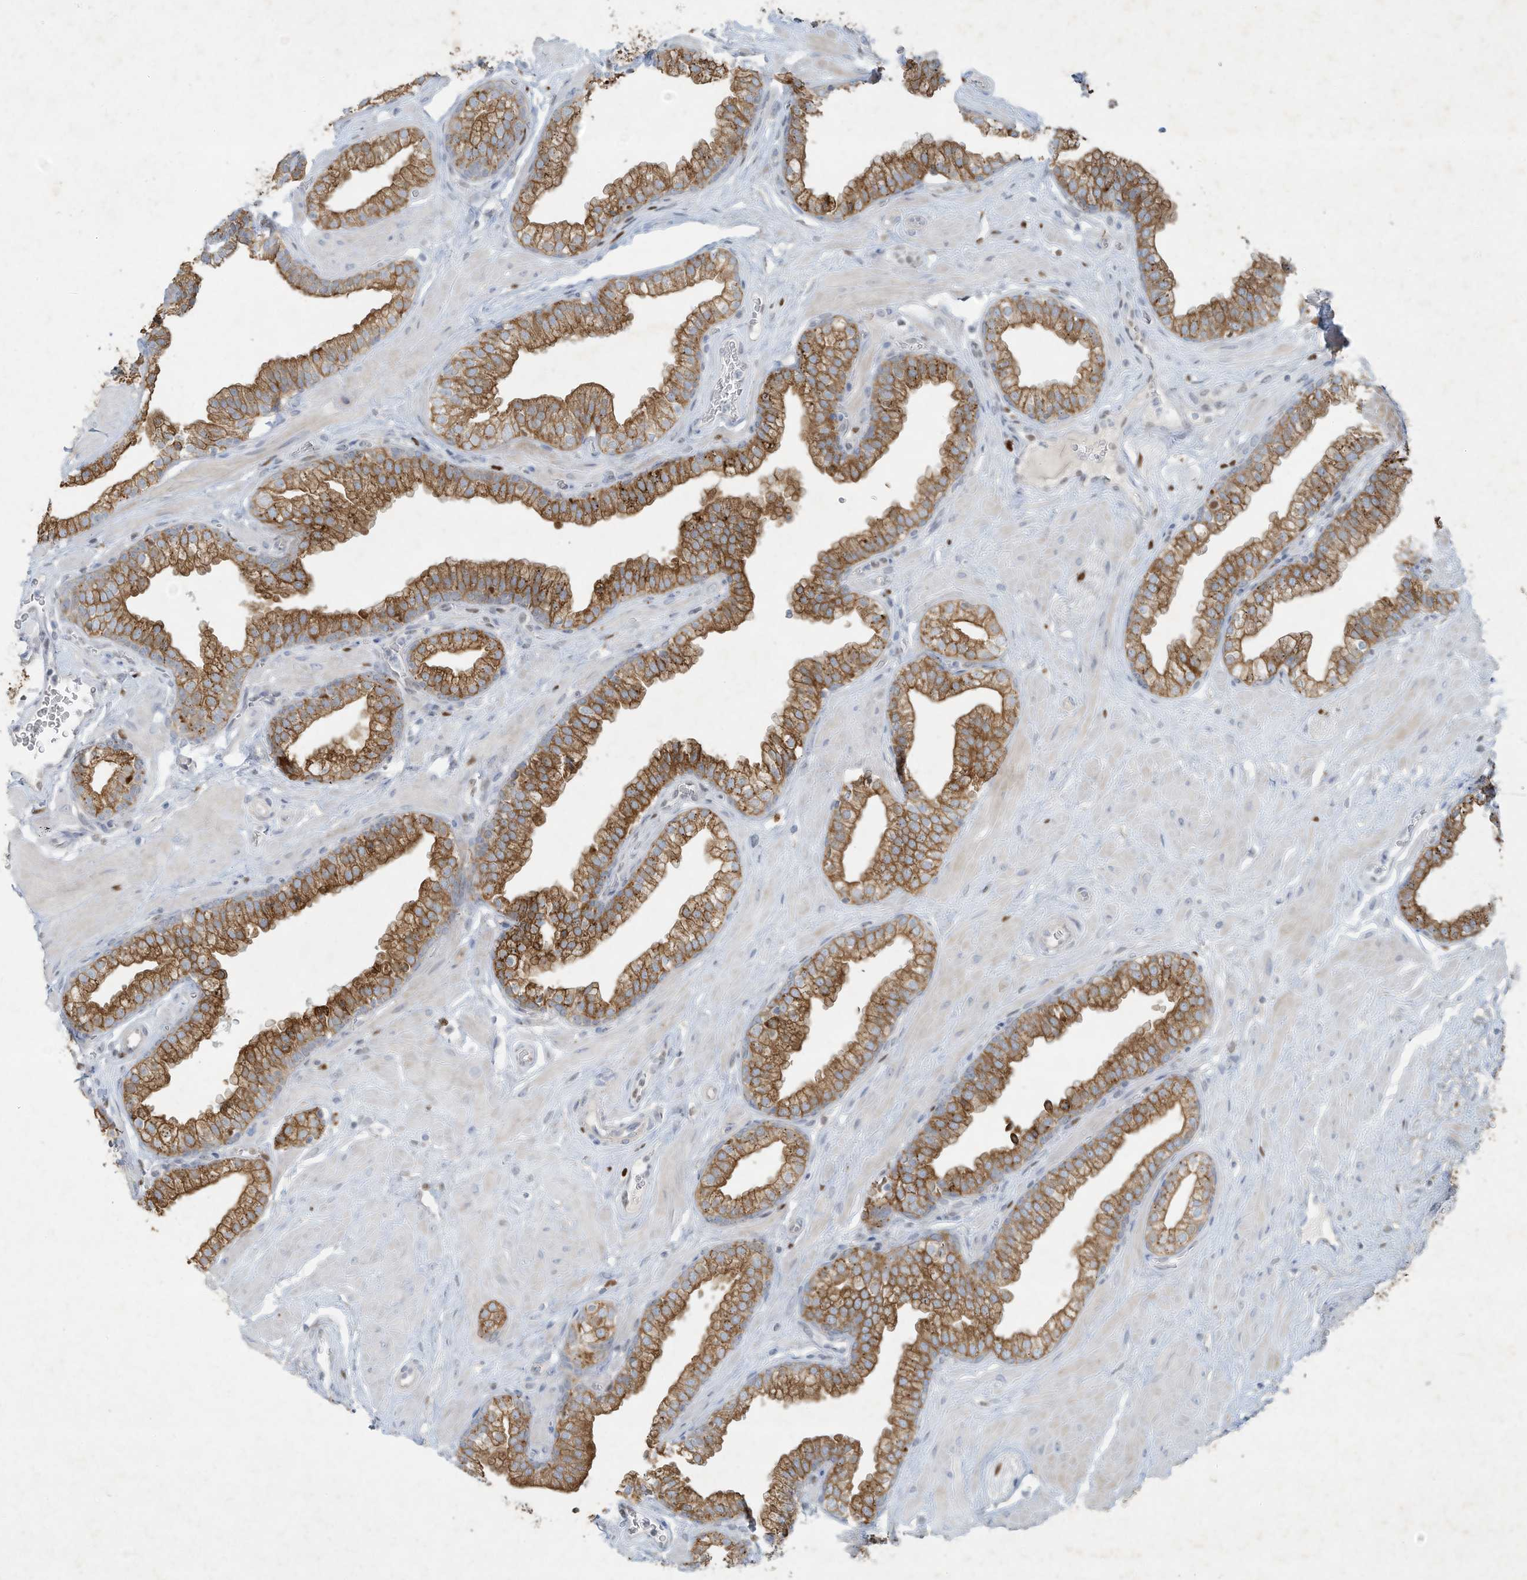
{"staining": {"intensity": "moderate", "quantity": ">75%", "location": "cytoplasmic/membranous"}, "tissue": "prostate", "cell_type": "Glandular cells", "image_type": "normal", "snomed": [{"axis": "morphology", "description": "Normal tissue, NOS"}, {"axis": "morphology", "description": "Urothelial carcinoma, Low grade"}, {"axis": "topography", "description": "Urinary bladder"}, {"axis": "topography", "description": "Prostate"}], "caption": "DAB immunohistochemical staining of benign human prostate demonstrates moderate cytoplasmic/membranous protein positivity in approximately >75% of glandular cells. The staining was performed using DAB (3,3'-diaminobenzidine), with brown indicating positive protein expression. Nuclei are stained blue with hematoxylin.", "gene": "TUBE1", "patient": {"sex": "male", "age": 60}}